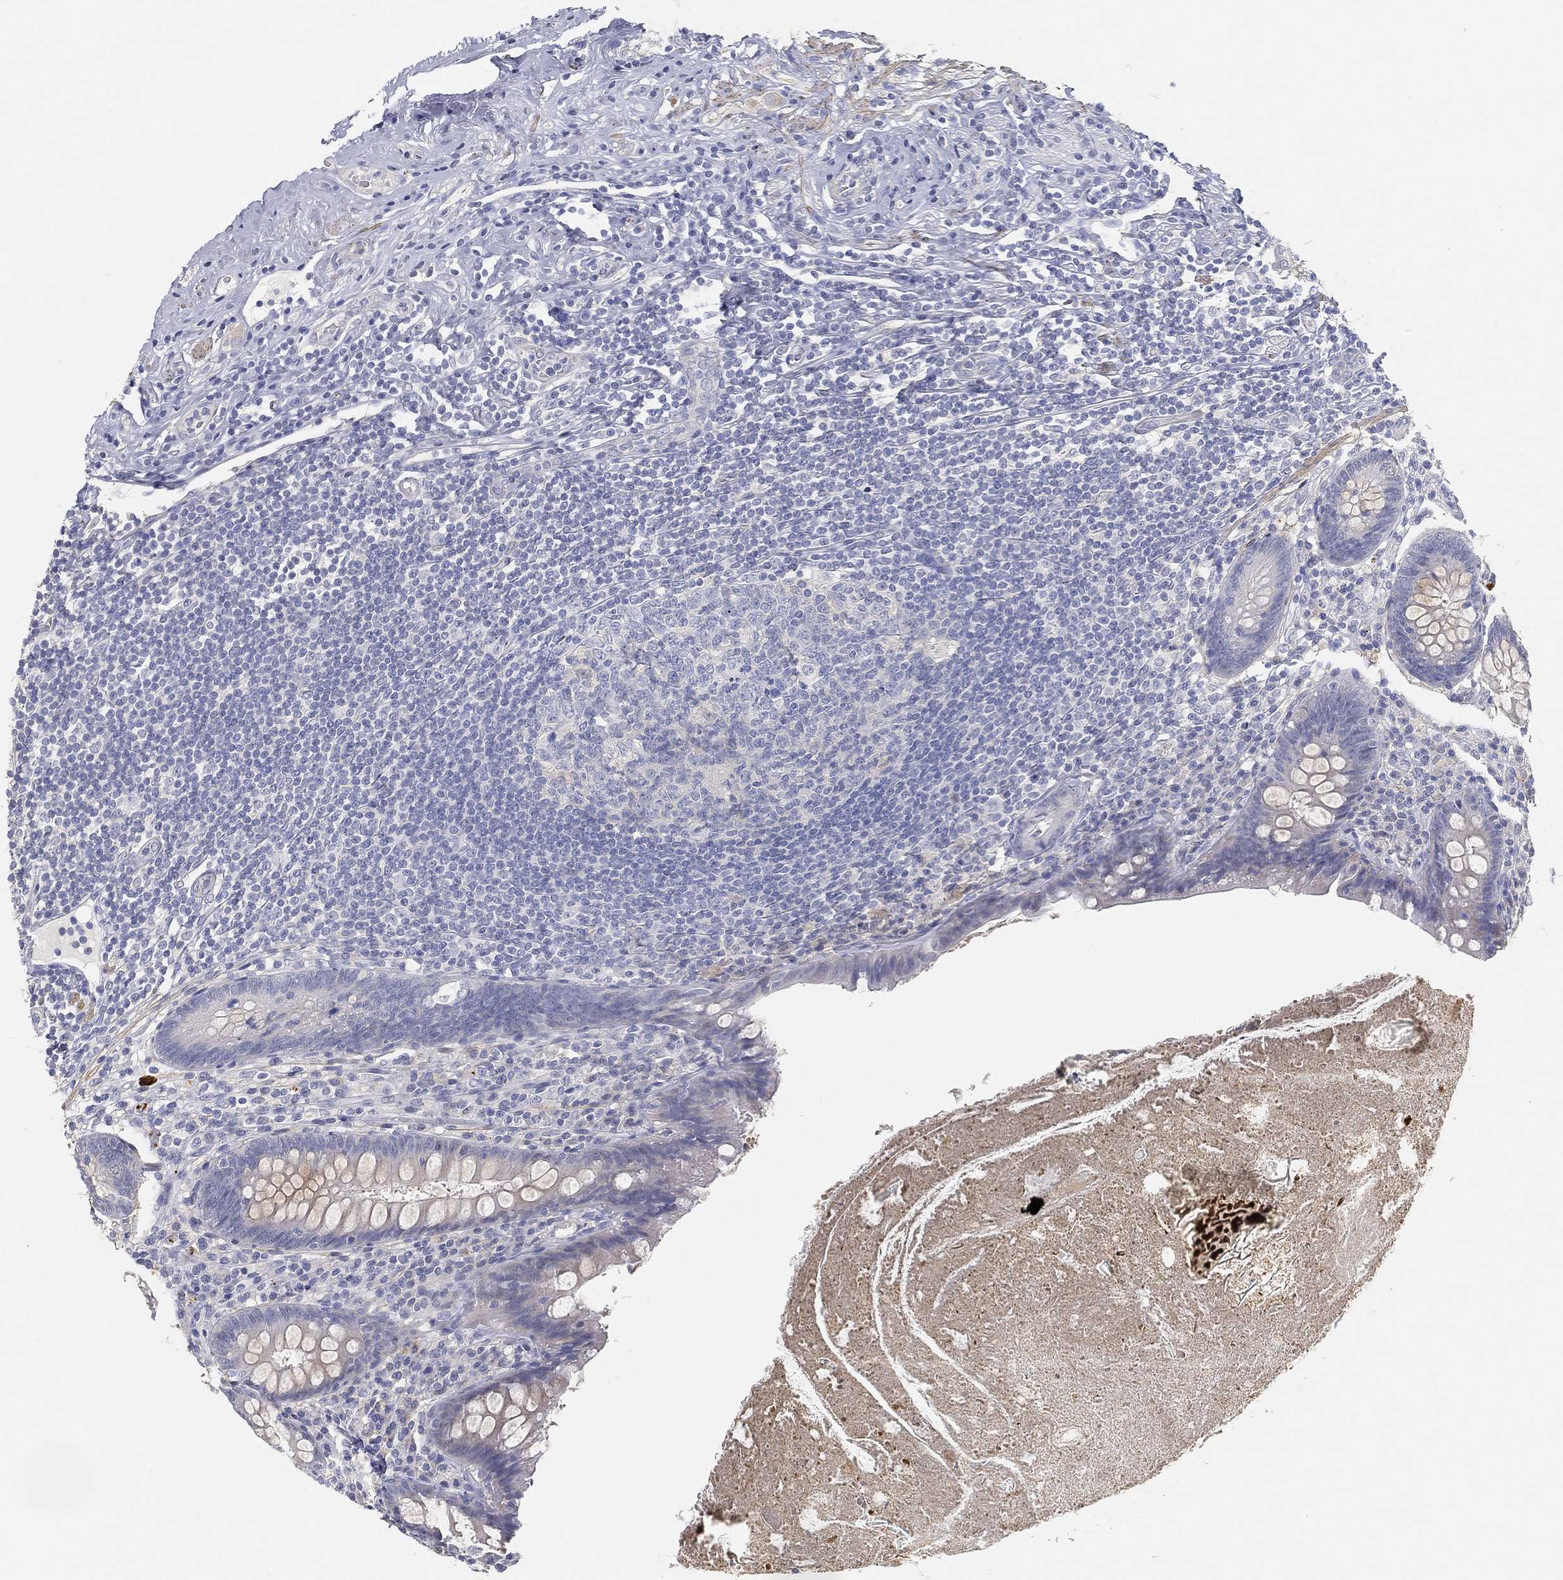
{"staining": {"intensity": "negative", "quantity": "none", "location": "none"}, "tissue": "appendix", "cell_type": "Glandular cells", "image_type": "normal", "snomed": [{"axis": "morphology", "description": "Normal tissue, NOS"}, {"axis": "topography", "description": "Appendix"}], "caption": "Micrograph shows no significant protein expression in glandular cells of benign appendix. (DAB (3,3'-diaminobenzidine) IHC visualized using brightfield microscopy, high magnification).", "gene": "GPR61", "patient": {"sex": "male", "age": 47}}